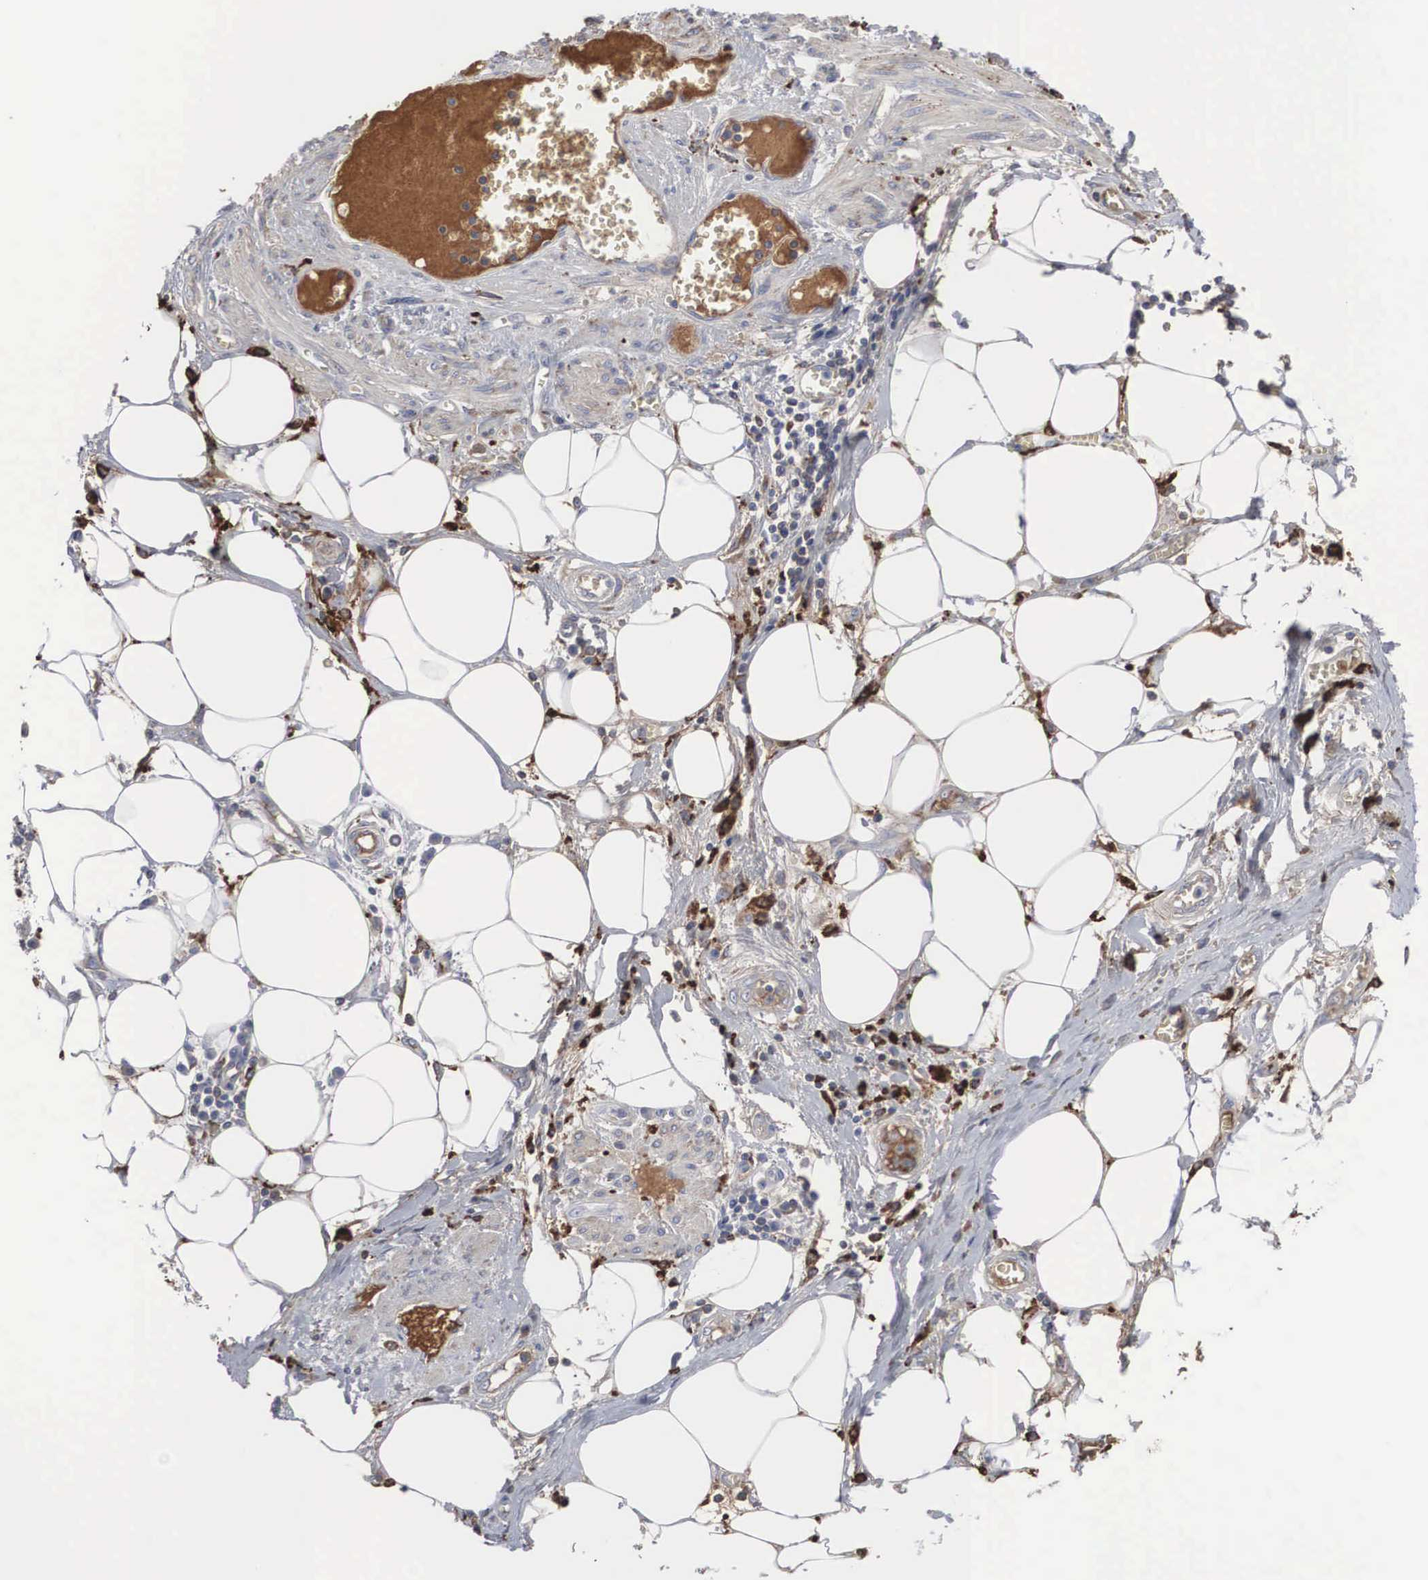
{"staining": {"intensity": "moderate", "quantity": "25%-75%", "location": "cytoplasmic/membranous"}, "tissue": "pancreatic cancer", "cell_type": "Tumor cells", "image_type": "cancer", "snomed": [{"axis": "morphology", "description": "Adenocarcinoma, NOS"}, {"axis": "topography", "description": "Pancreas"}], "caption": "Tumor cells demonstrate medium levels of moderate cytoplasmic/membranous staining in about 25%-75% of cells in pancreatic cancer. (DAB (3,3'-diaminobenzidine) = brown stain, brightfield microscopy at high magnification).", "gene": "LGALS3BP", "patient": {"sex": "female", "age": 70}}